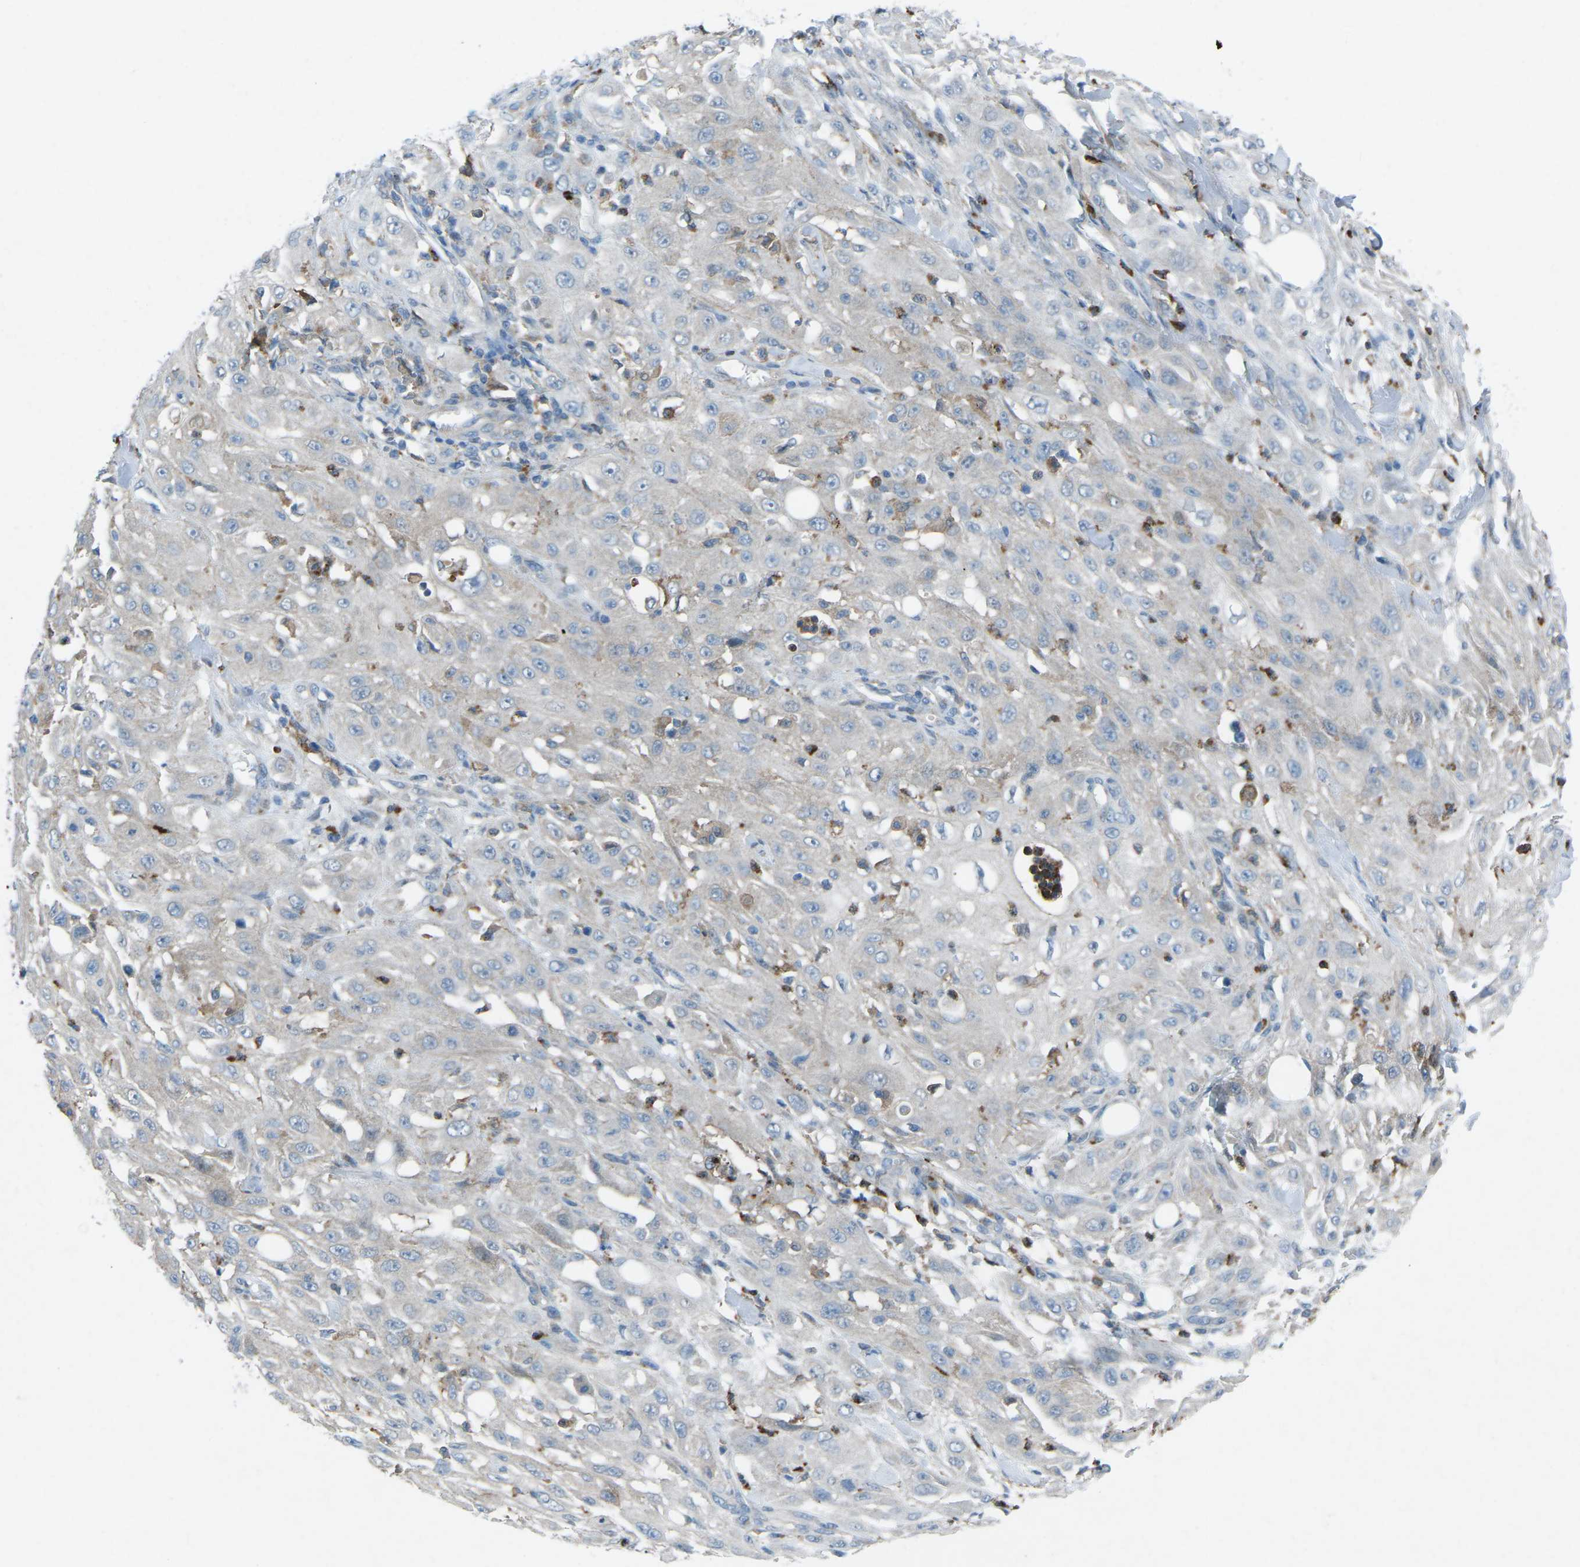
{"staining": {"intensity": "weak", "quantity": "<25%", "location": "cytoplasmic/membranous"}, "tissue": "skin cancer", "cell_type": "Tumor cells", "image_type": "cancer", "snomed": [{"axis": "morphology", "description": "Squamous cell carcinoma, NOS"}, {"axis": "morphology", "description": "Squamous cell carcinoma, metastatic, NOS"}, {"axis": "topography", "description": "Skin"}, {"axis": "topography", "description": "Lymph node"}], "caption": "IHC image of neoplastic tissue: human skin cancer (squamous cell carcinoma) stained with DAB (3,3'-diaminobenzidine) reveals no significant protein positivity in tumor cells.", "gene": "STK11", "patient": {"sex": "male", "age": 75}}